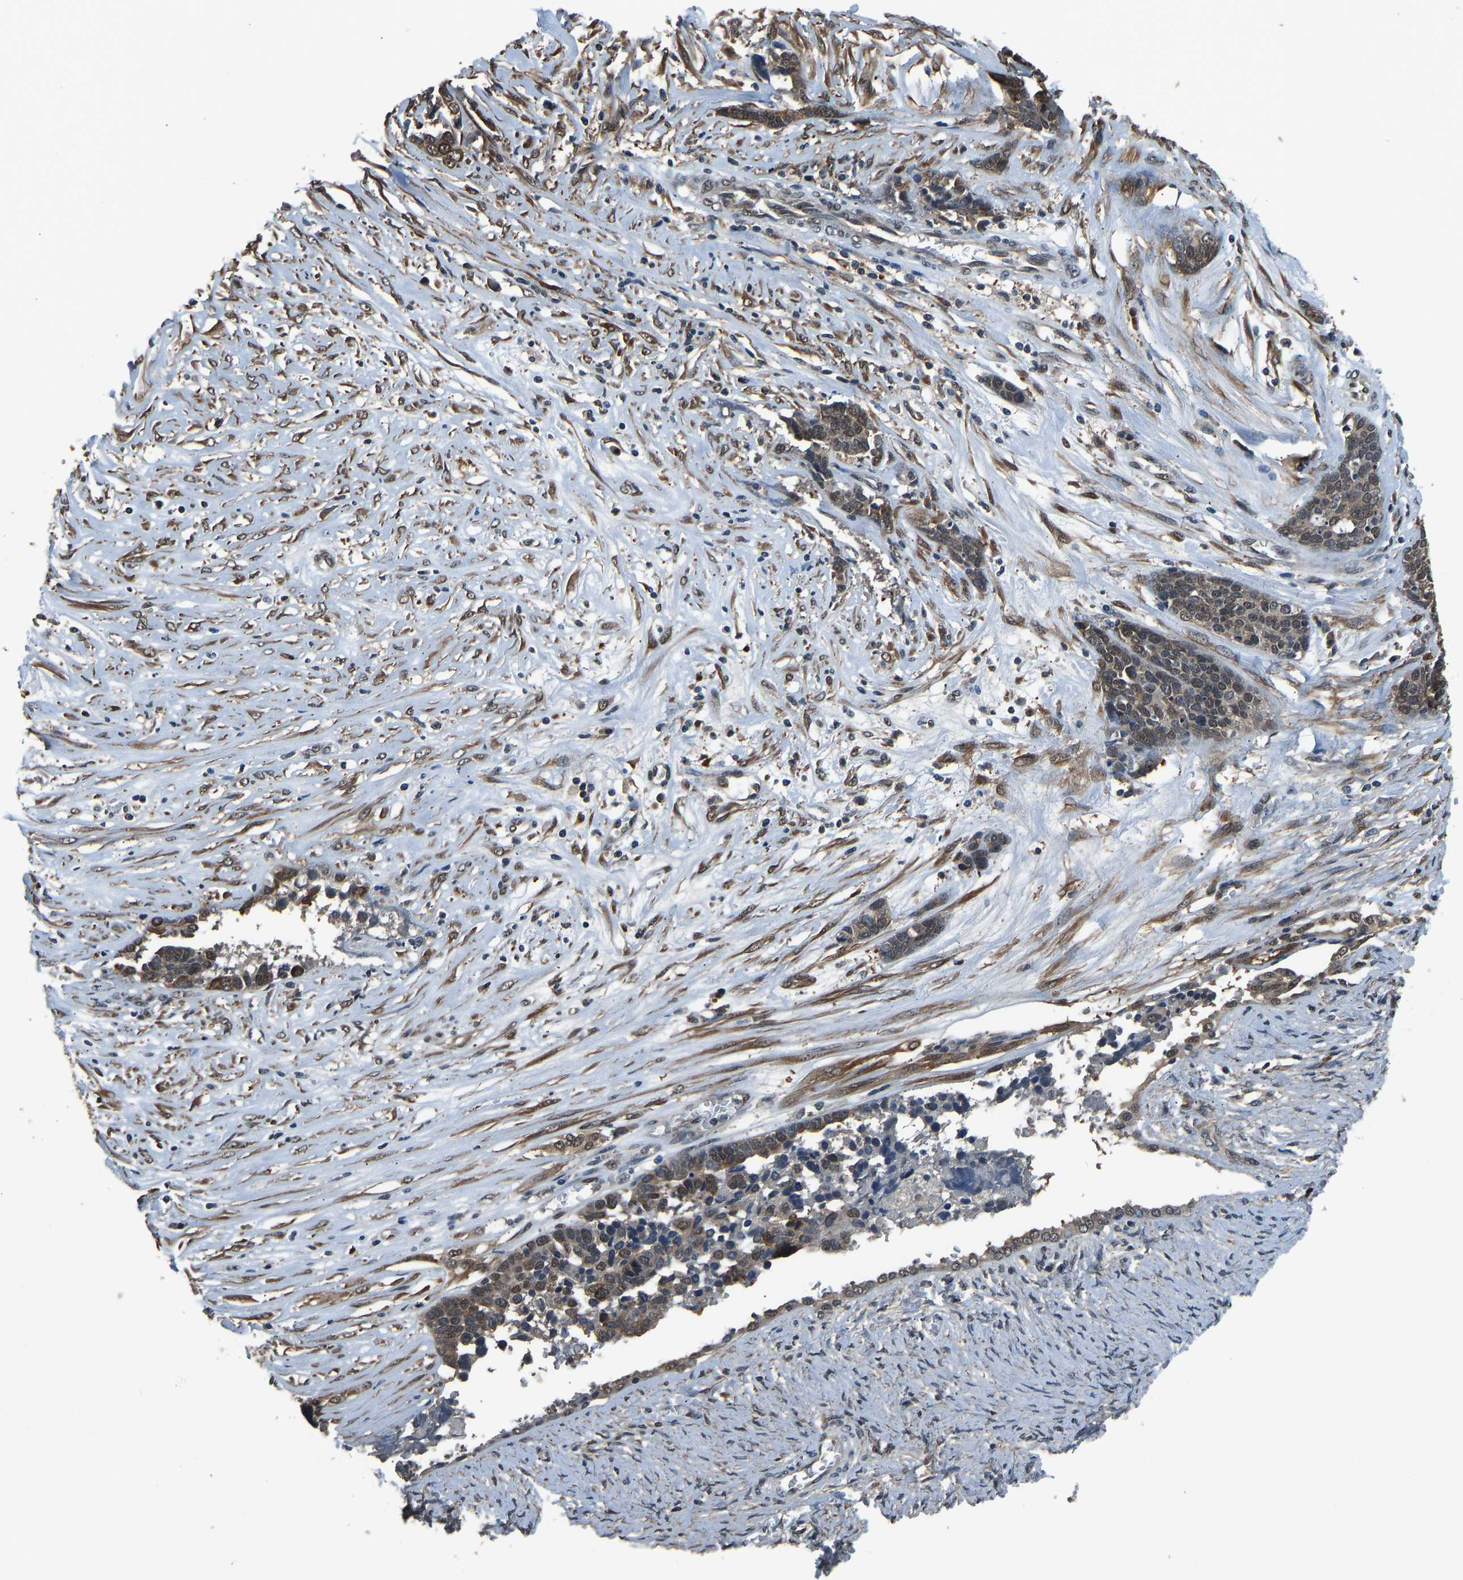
{"staining": {"intensity": "weak", "quantity": ">75%", "location": "cytoplasmic/membranous"}, "tissue": "ovarian cancer", "cell_type": "Tumor cells", "image_type": "cancer", "snomed": [{"axis": "morphology", "description": "Cystadenocarcinoma, serous, NOS"}, {"axis": "topography", "description": "Ovary"}], "caption": "Immunohistochemical staining of human ovarian serous cystadenocarcinoma shows weak cytoplasmic/membranous protein expression in approximately >75% of tumor cells.", "gene": "TOX4", "patient": {"sex": "female", "age": 44}}